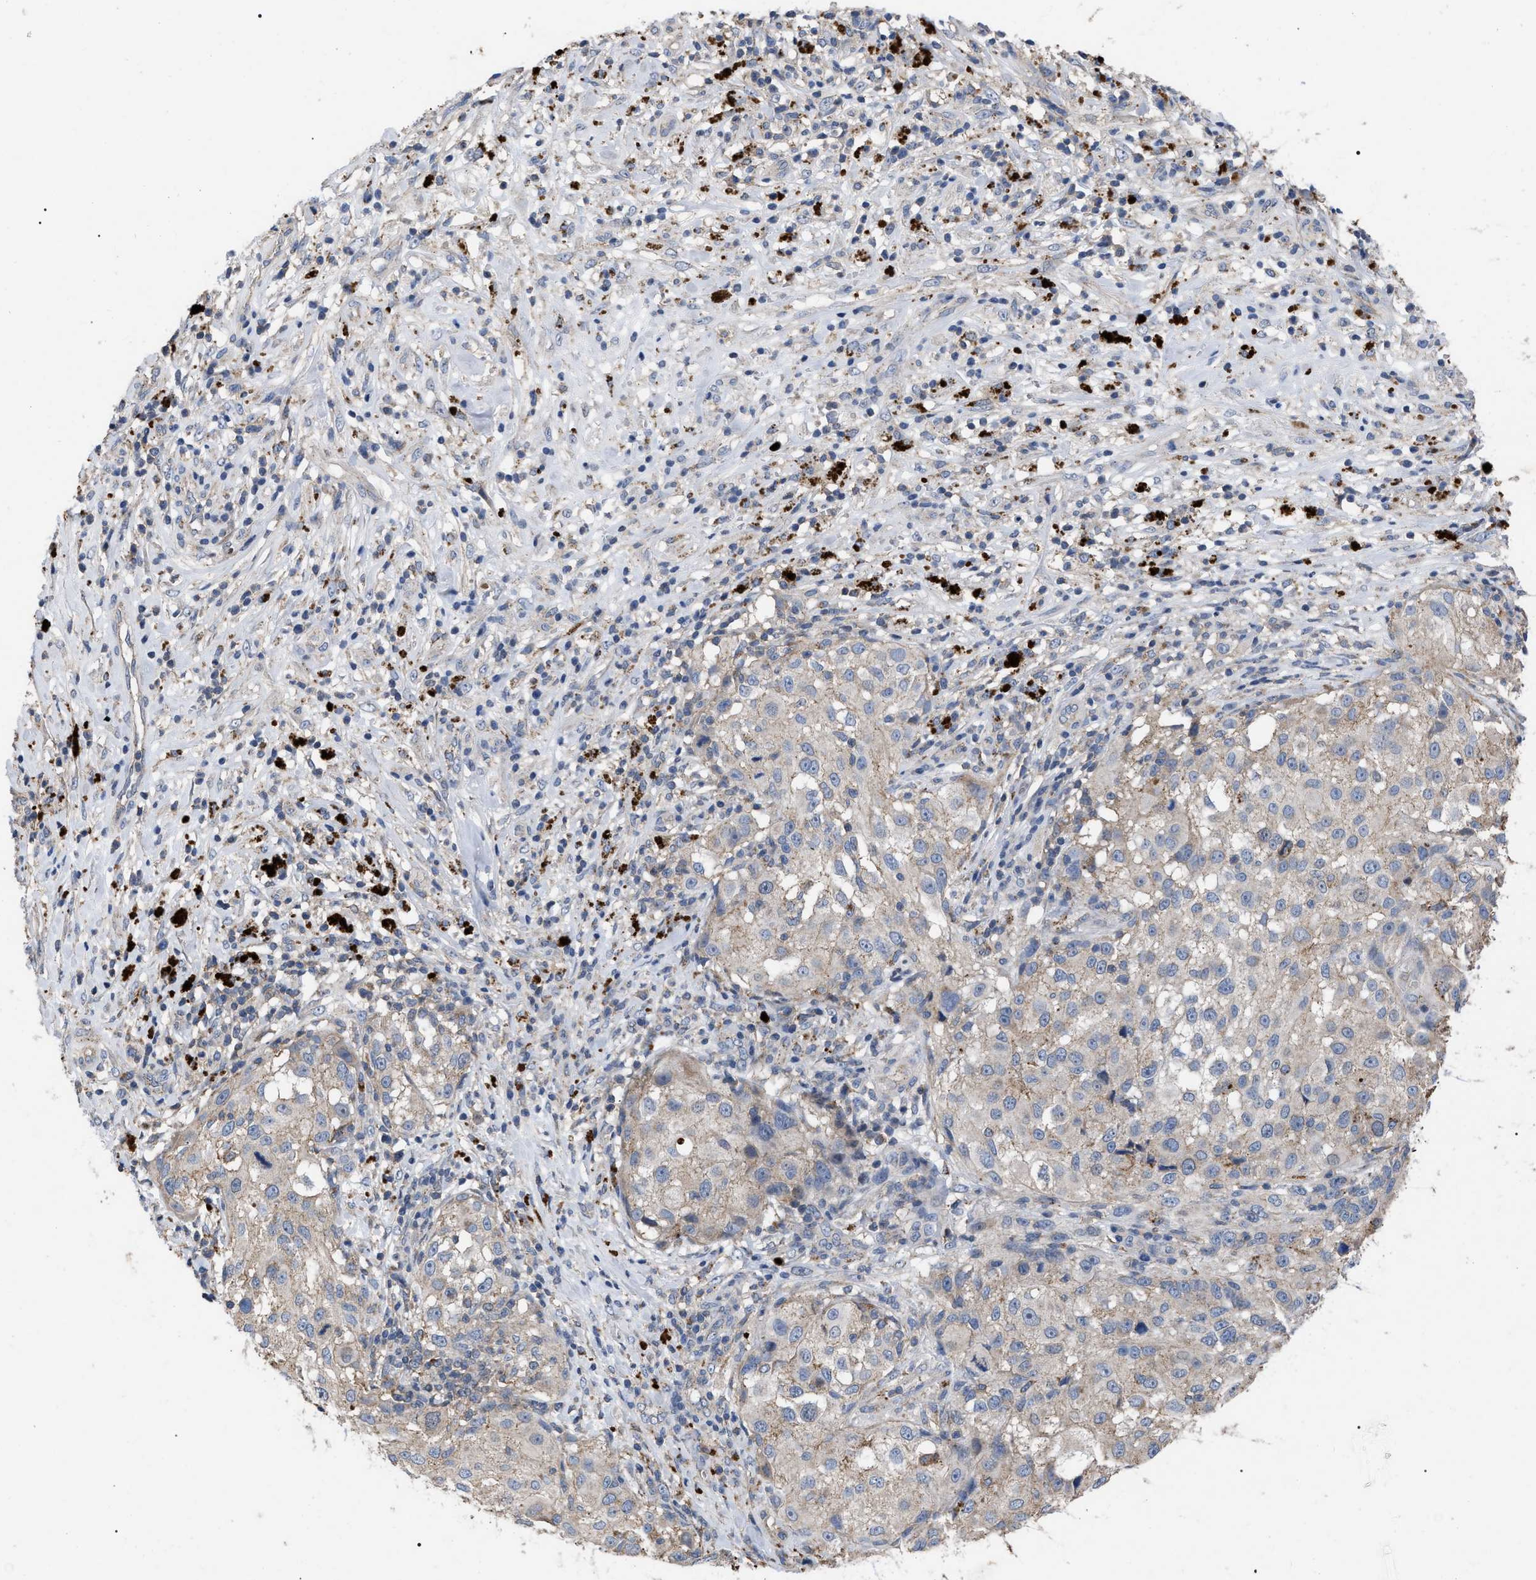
{"staining": {"intensity": "negative", "quantity": "none", "location": "none"}, "tissue": "melanoma", "cell_type": "Tumor cells", "image_type": "cancer", "snomed": [{"axis": "morphology", "description": "Necrosis, NOS"}, {"axis": "morphology", "description": "Malignant melanoma, NOS"}, {"axis": "topography", "description": "Skin"}], "caption": "High magnification brightfield microscopy of melanoma stained with DAB (3,3'-diaminobenzidine) (brown) and counterstained with hematoxylin (blue): tumor cells show no significant staining.", "gene": "FAM171A2", "patient": {"sex": "female", "age": 87}}